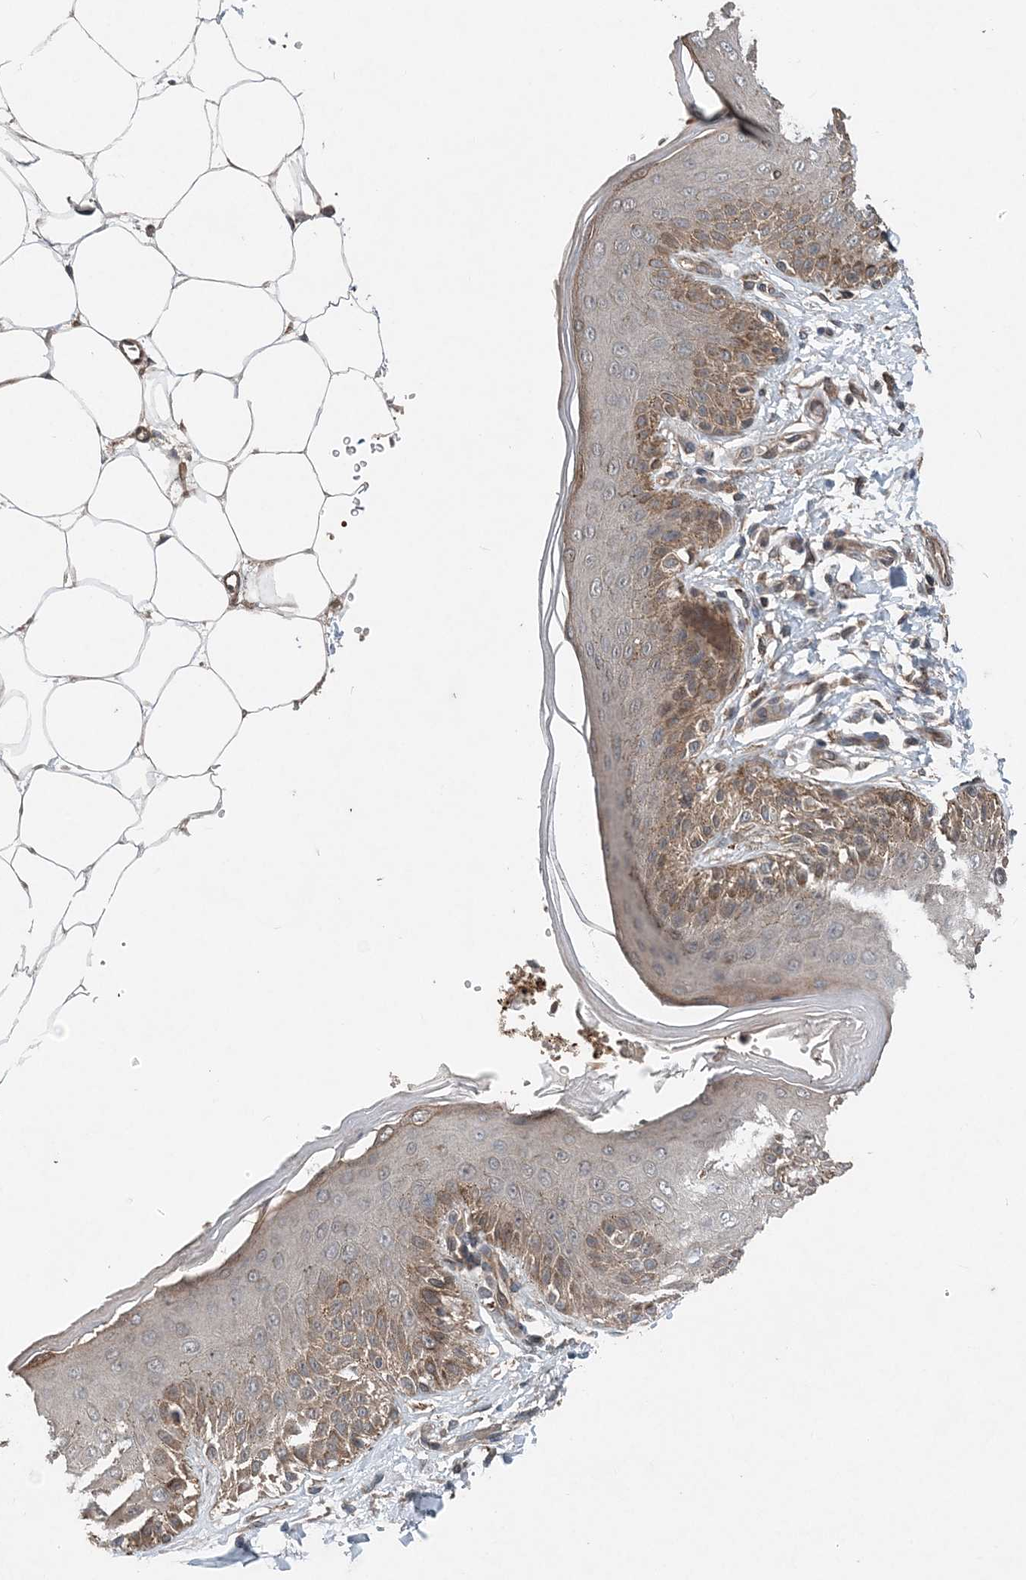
{"staining": {"intensity": "moderate", "quantity": "25%-75%", "location": "cytoplasmic/membranous"}, "tissue": "skin", "cell_type": "Epidermal cells", "image_type": "normal", "snomed": [{"axis": "morphology", "description": "Normal tissue, NOS"}, {"axis": "topography", "description": "Anal"}], "caption": "Approximately 25%-75% of epidermal cells in normal human skin exhibit moderate cytoplasmic/membranous protein expression as visualized by brown immunohistochemical staining.", "gene": "SMPD3", "patient": {"sex": "male", "age": 44}}